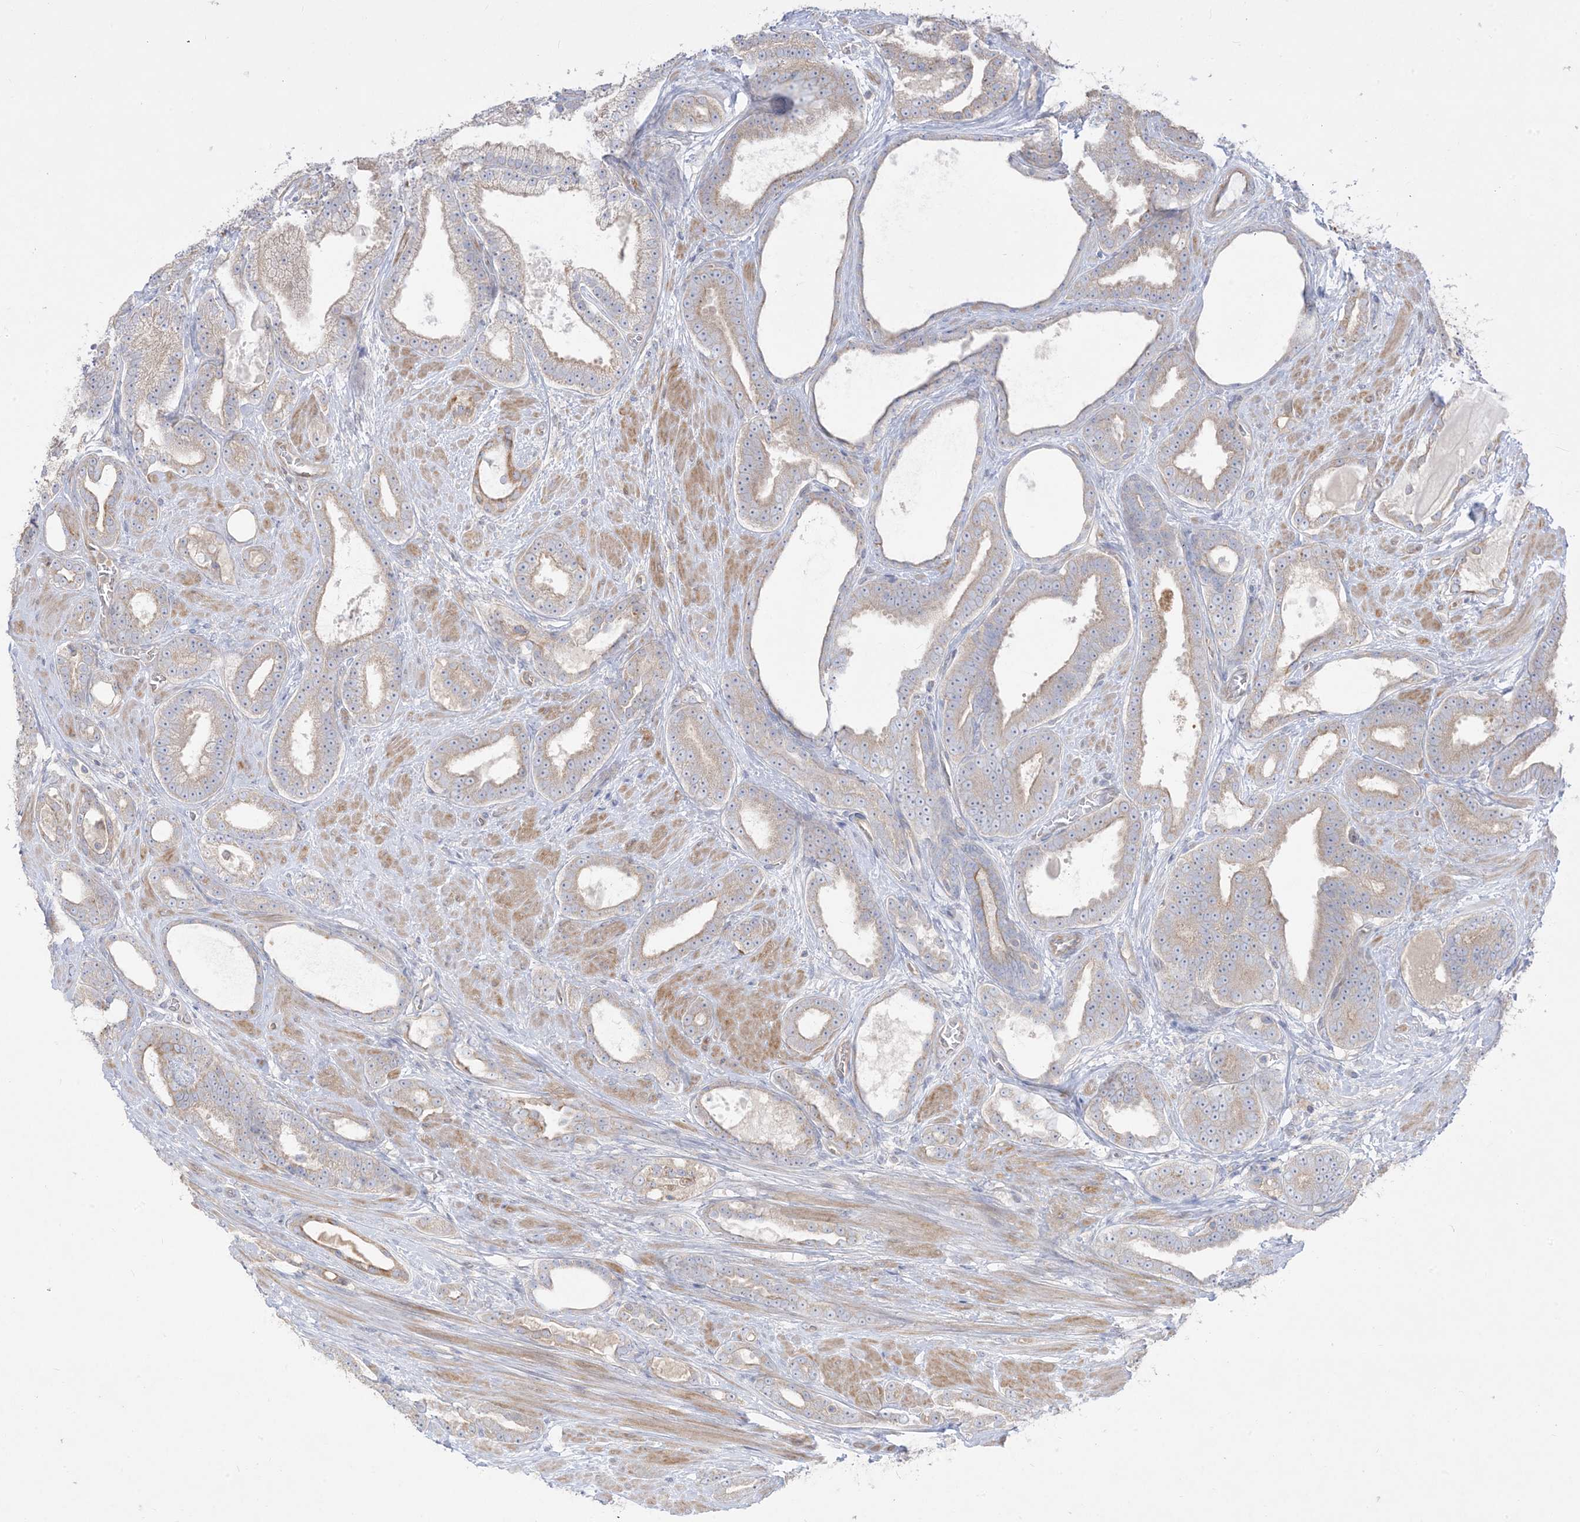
{"staining": {"intensity": "weak", "quantity": "25%-75%", "location": "cytoplasmic/membranous"}, "tissue": "prostate cancer", "cell_type": "Tumor cells", "image_type": "cancer", "snomed": [{"axis": "morphology", "description": "Adenocarcinoma, High grade"}, {"axis": "topography", "description": "Prostate"}], "caption": "This is a histology image of IHC staining of high-grade adenocarcinoma (prostate), which shows weak expression in the cytoplasmic/membranous of tumor cells.", "gene": "ARHGEF9", "patient": {"sex": "male", "age": 60}}